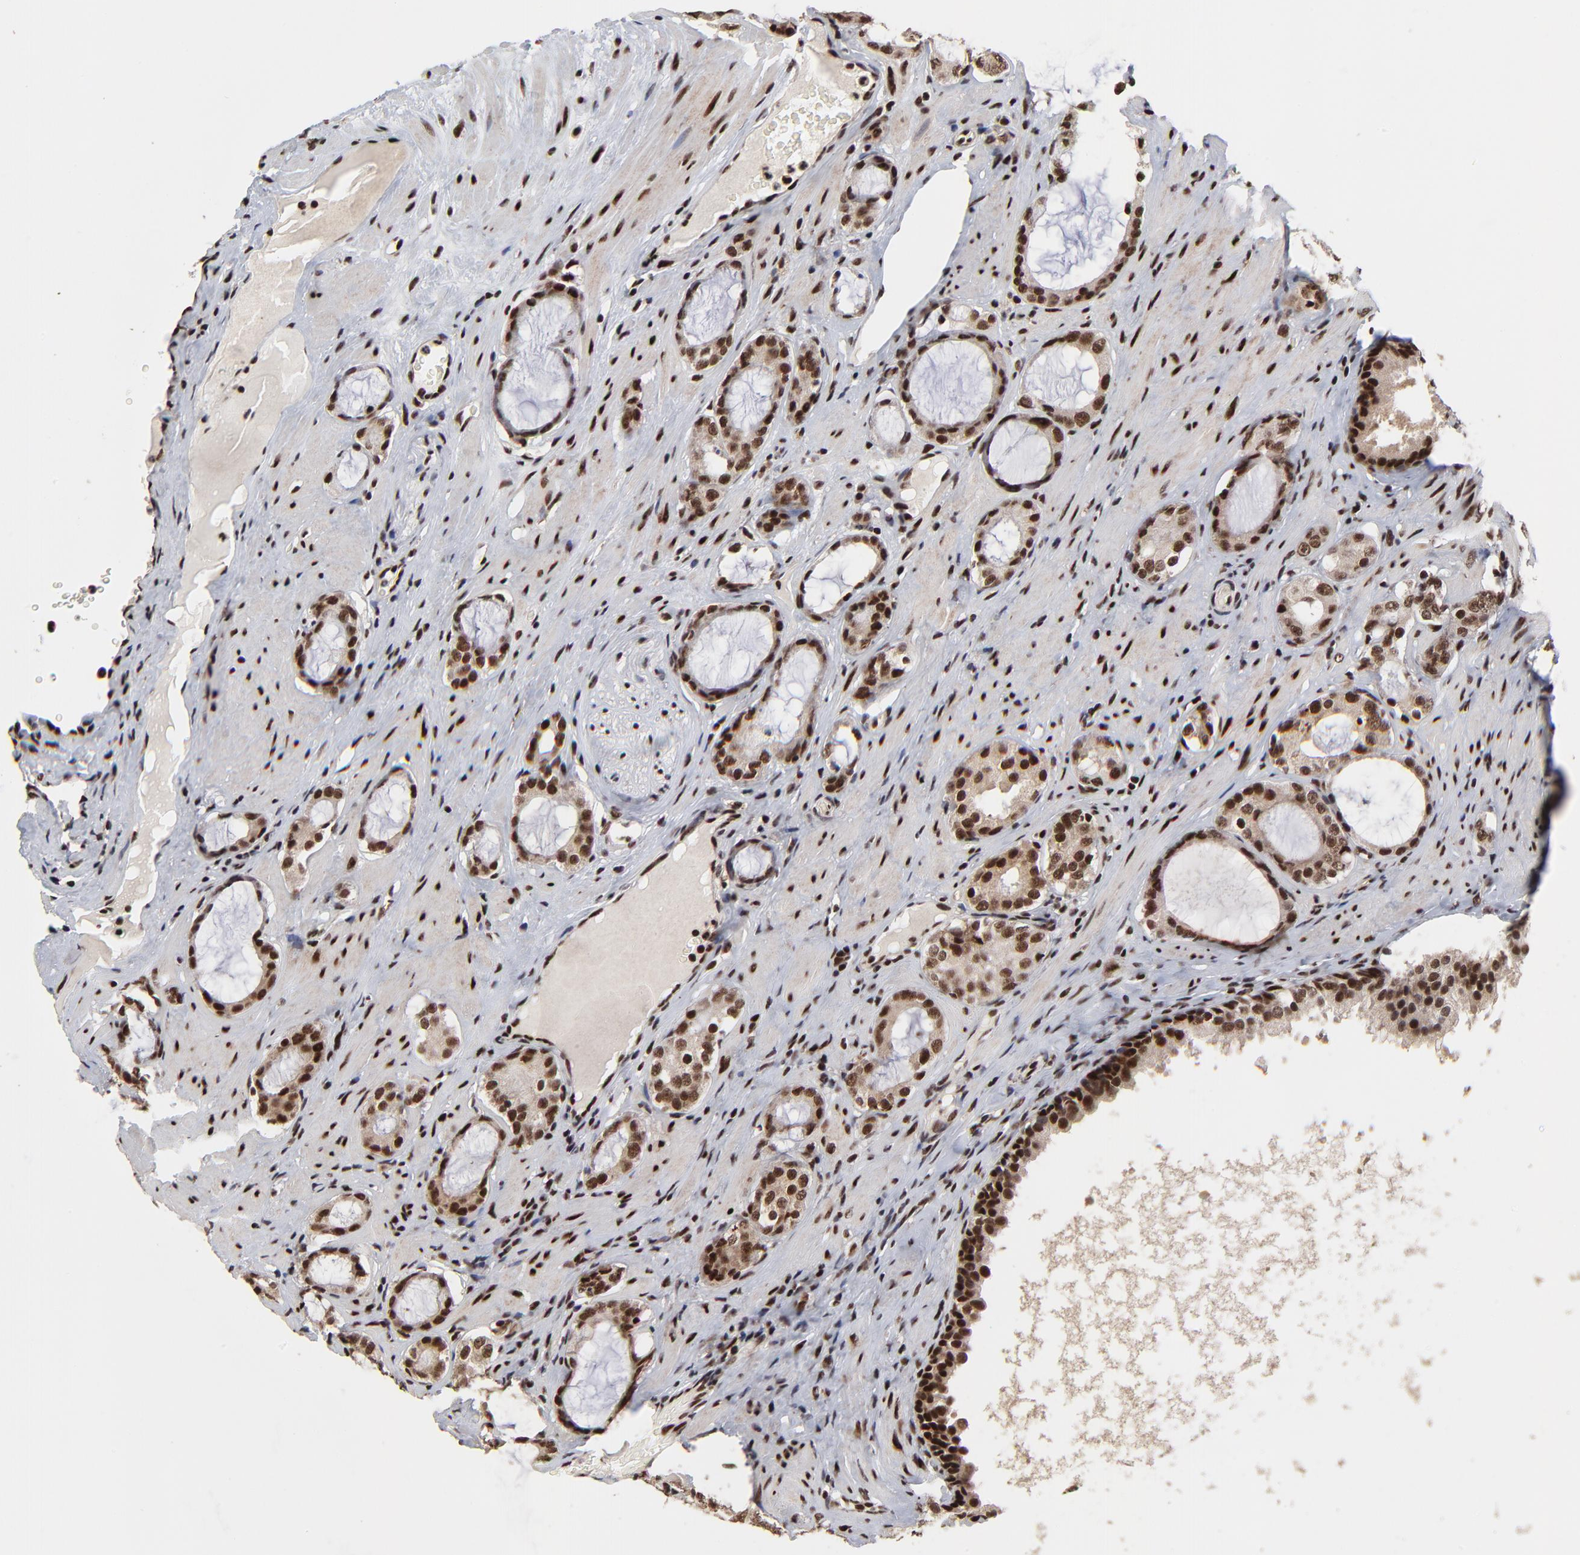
{"staining": {"intensity": "moderate", "quantity": ">75%", "location": "nuclear"}, "tissue": "prostate cancer", "cell_type": "Tumor cells", "image_type": "cancer", "snomed": [{"axis": "morphology", "description": "Adenocarcinoma, Medium grade"}, {"axis": "topography", "description": "Prostate"}], "caption": "Moderate nuclear protein positivity is identified in approximately >75% of tumor cells in prostate cancer (adenocarcinoma (medium-grade)).", "gene": "RBM22", "patient": {"sex": "male", "age": 73}}